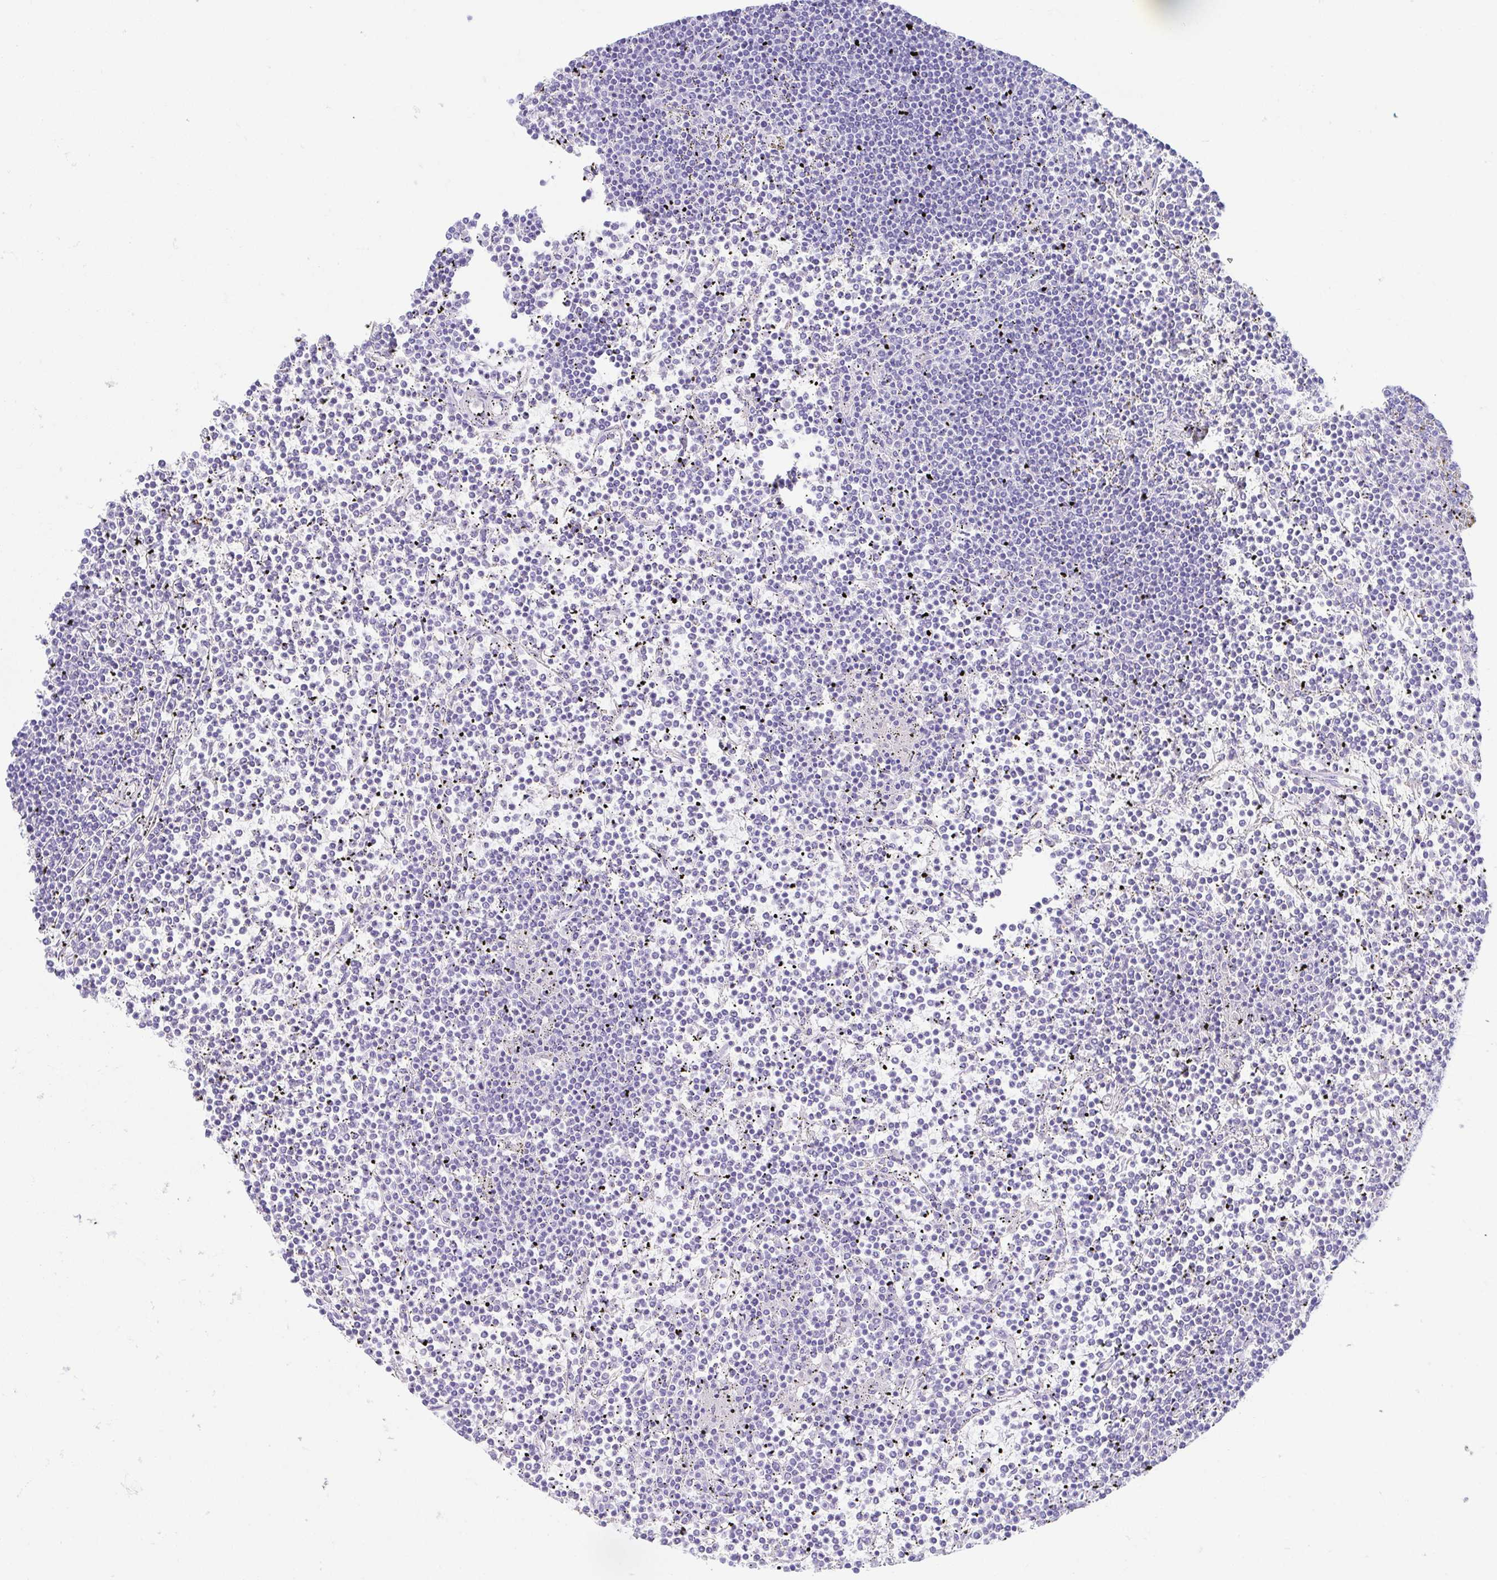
{"staining": {"intensity": "negative", "quantity": "none", "location": "none"}, "tissue": "lymphoma", "cell_type": "Tumor cells", "image_type": "cancer", "snomed": [{"axis": "morphology", "description": "Malignant lymphoma, non-Hodgkin's type, Low grade"}, {"axis": "topography", "description": "Spleen"}], "caption": "Tumor cells are negative for brown protein staining in malignant lymphoma, non-Hodgkin's type (low-grade).", "gene": "GKN1", "patient": {"sex": "female", "age": 19}}